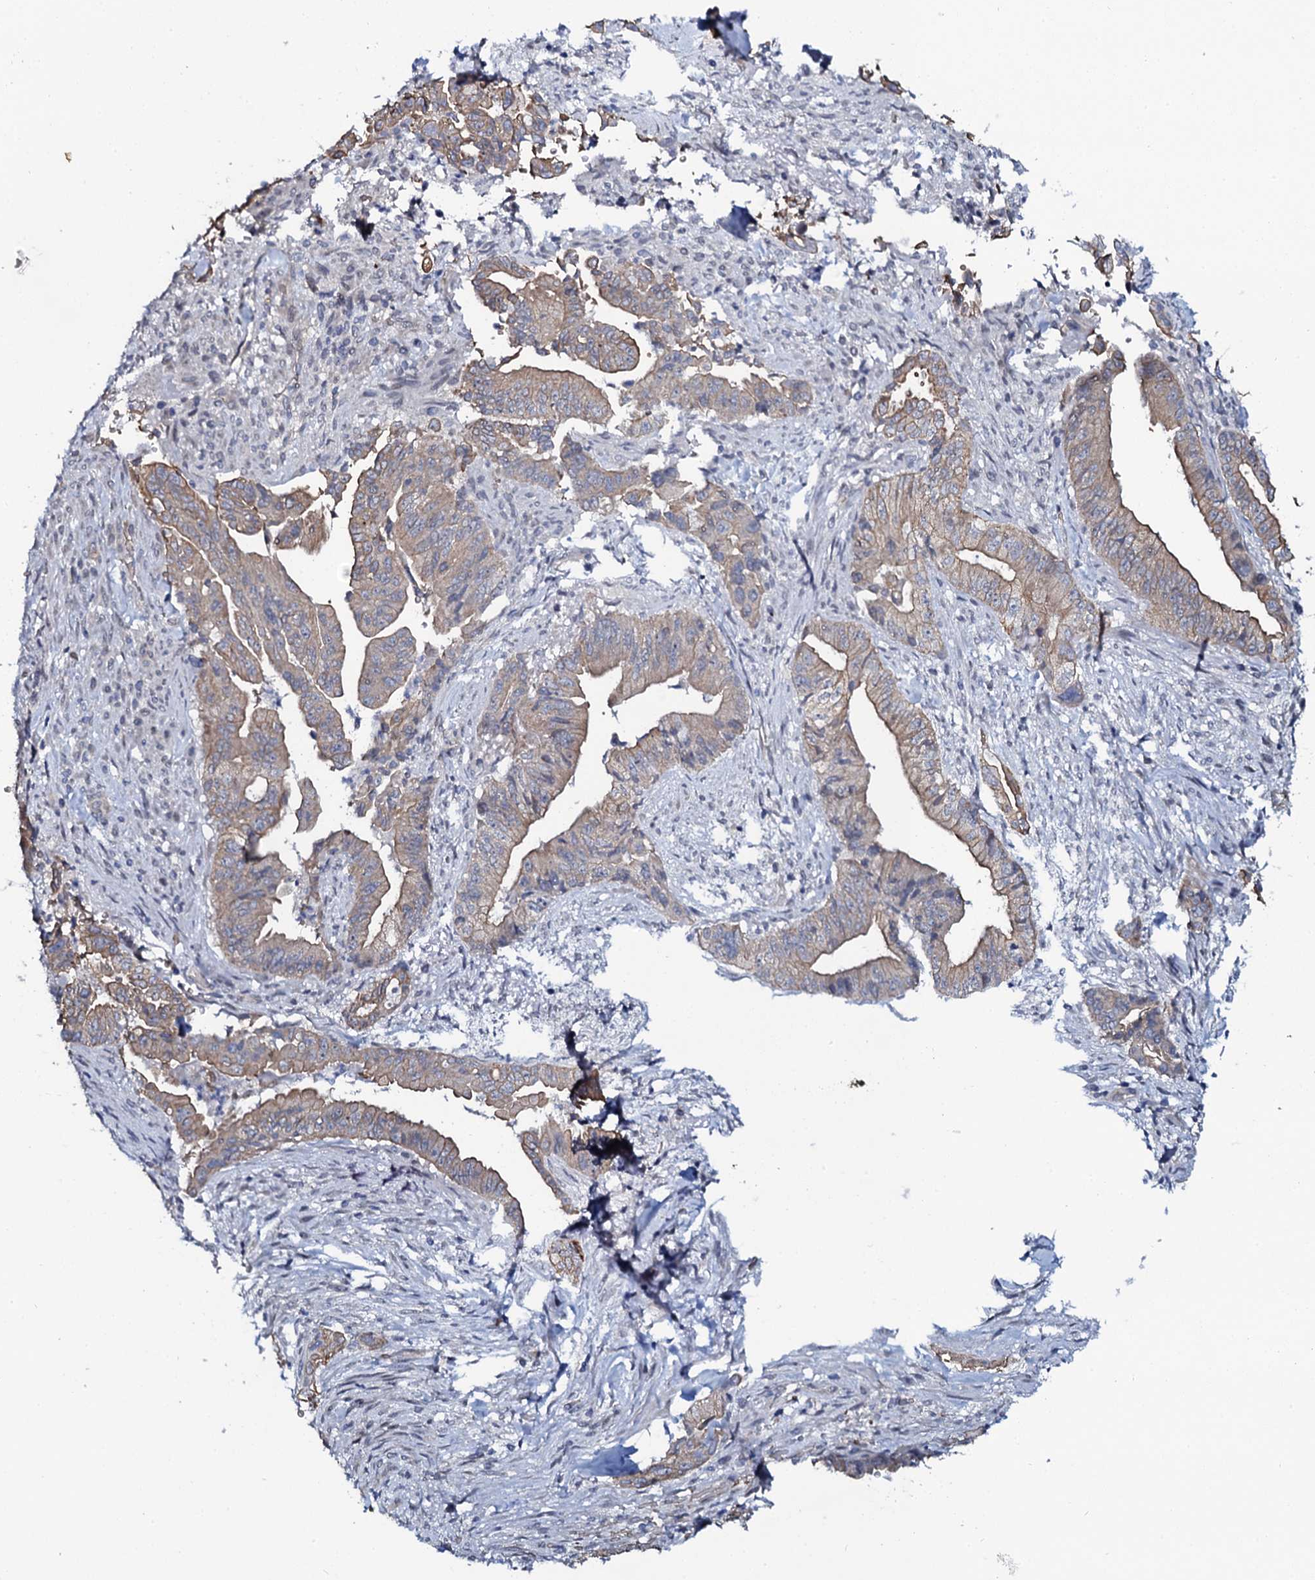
{"staining": {"intensity": "weak", "quantity": ">75%", "location": "cytoplasmic/membranous"}, "tissue": "pancreatic cancer", "cell_type": "Tumor cells", "image_type": "cancer", "snomed": [{"axis": "morphology", "description": "Adenocarcinoma, NOS"}, {"axis": "topography", "description": "Pancreas"}], "caption": "Brown immunohistochemical staining in pancreatic cancer (adenocarcinoma) reveals weak cytoplasmic/membranous positivity in approximately >75% of tumor cells. (Stains: DAB in brown, nuclei in blue, Microscopy: brightfield microscopy at high magnification).", "gene": "C10orf88", "patient": {"sex": "male", "age": 70}}